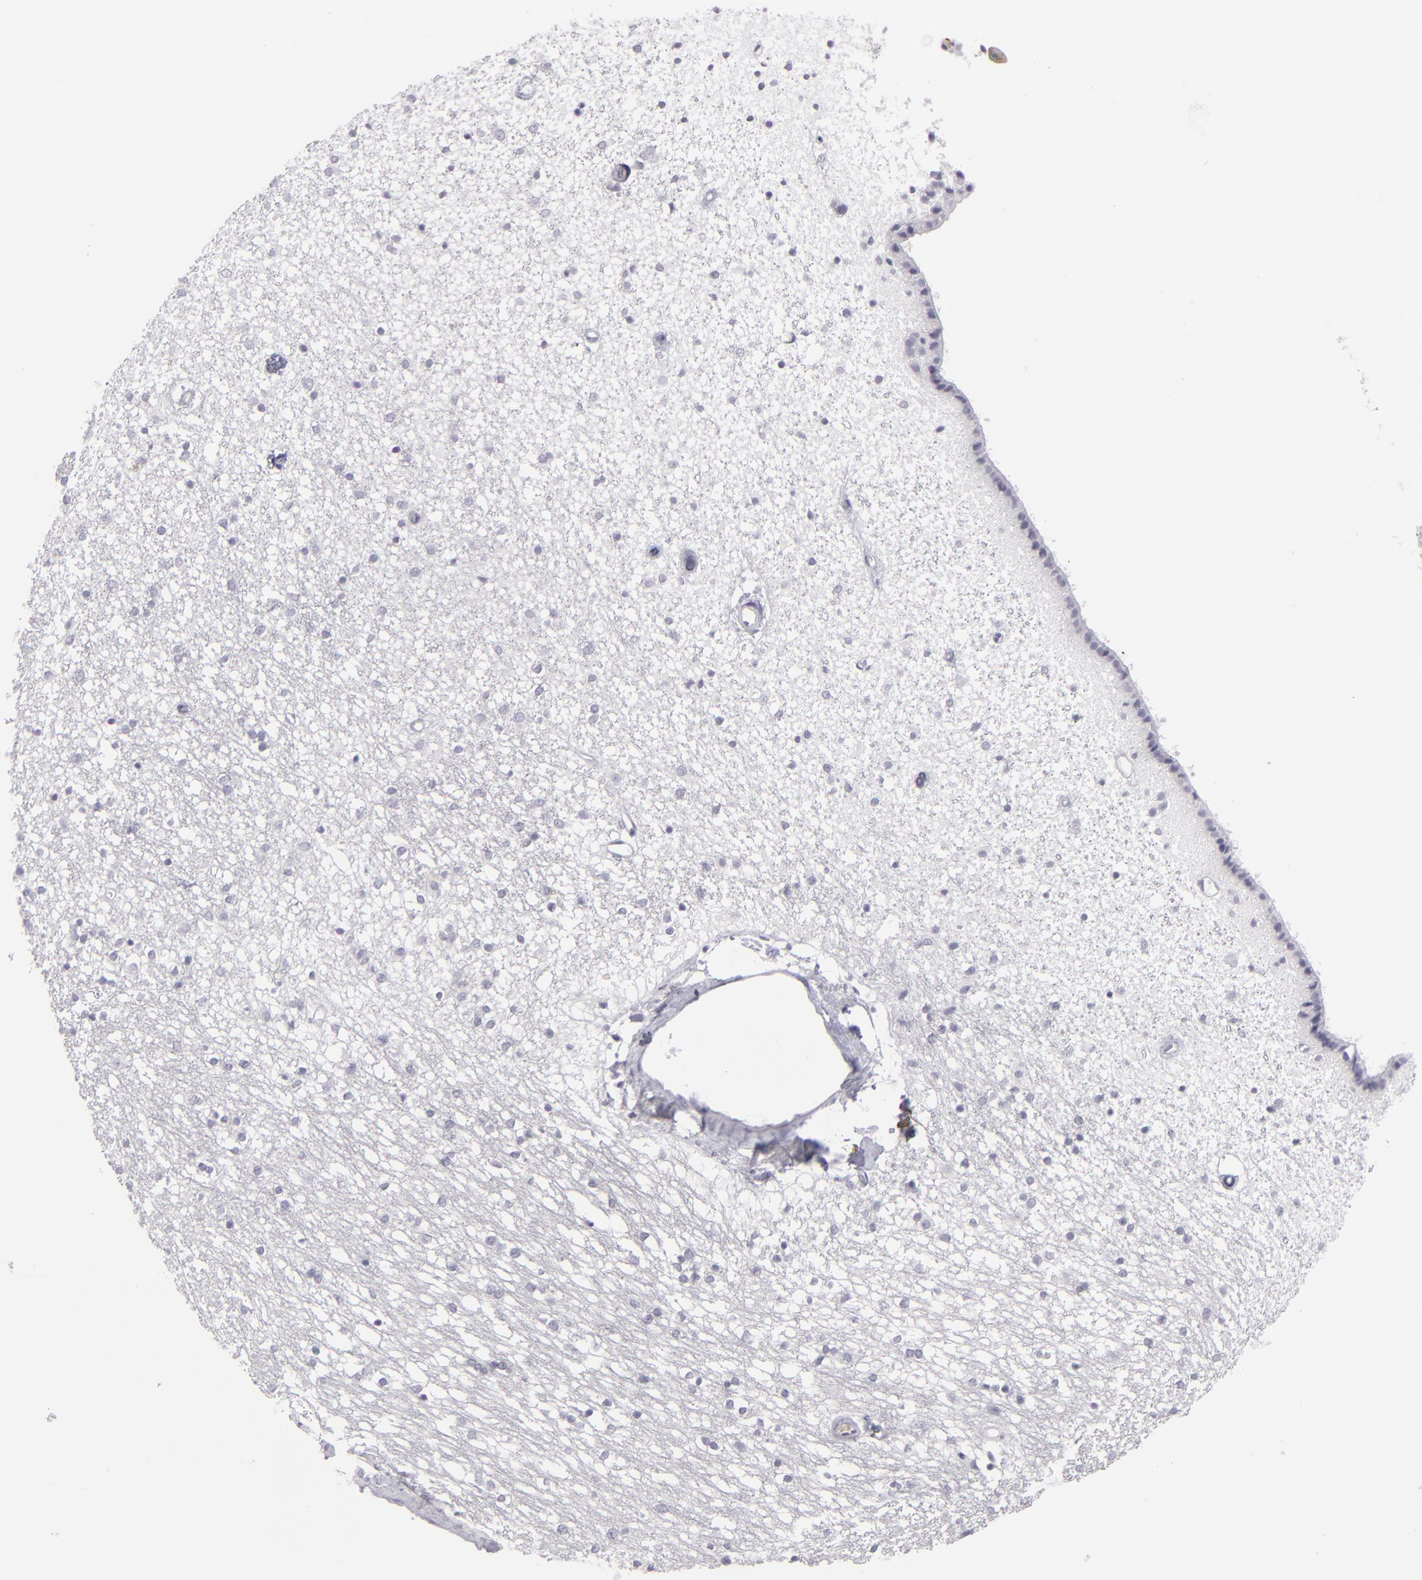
{"staining": {"intensity": "negative", "quantity": "none", "location": "none"}, "tissue": "caudate", "cell_type": "Glial cells", "image_type": "normal", "snomed": [{"axis": "morphology", "description": "Normal tissue, NOS"}, {"axis": "topography", "description": "Lateral ventricle wall"}], "caption": "High magnification brightfield microscopy of normal caudate stained with DAB (3,3'-diaminobenzidine) (brown) and counterstained with hematoxylin (blue): glial cells show no significant staining. (DAB (3,3'-diaminobenzidine) immunohistochemistry with hematoxylin counter stain).", "gene": "C9", "patient": {"sex": "female", "age": 54}}